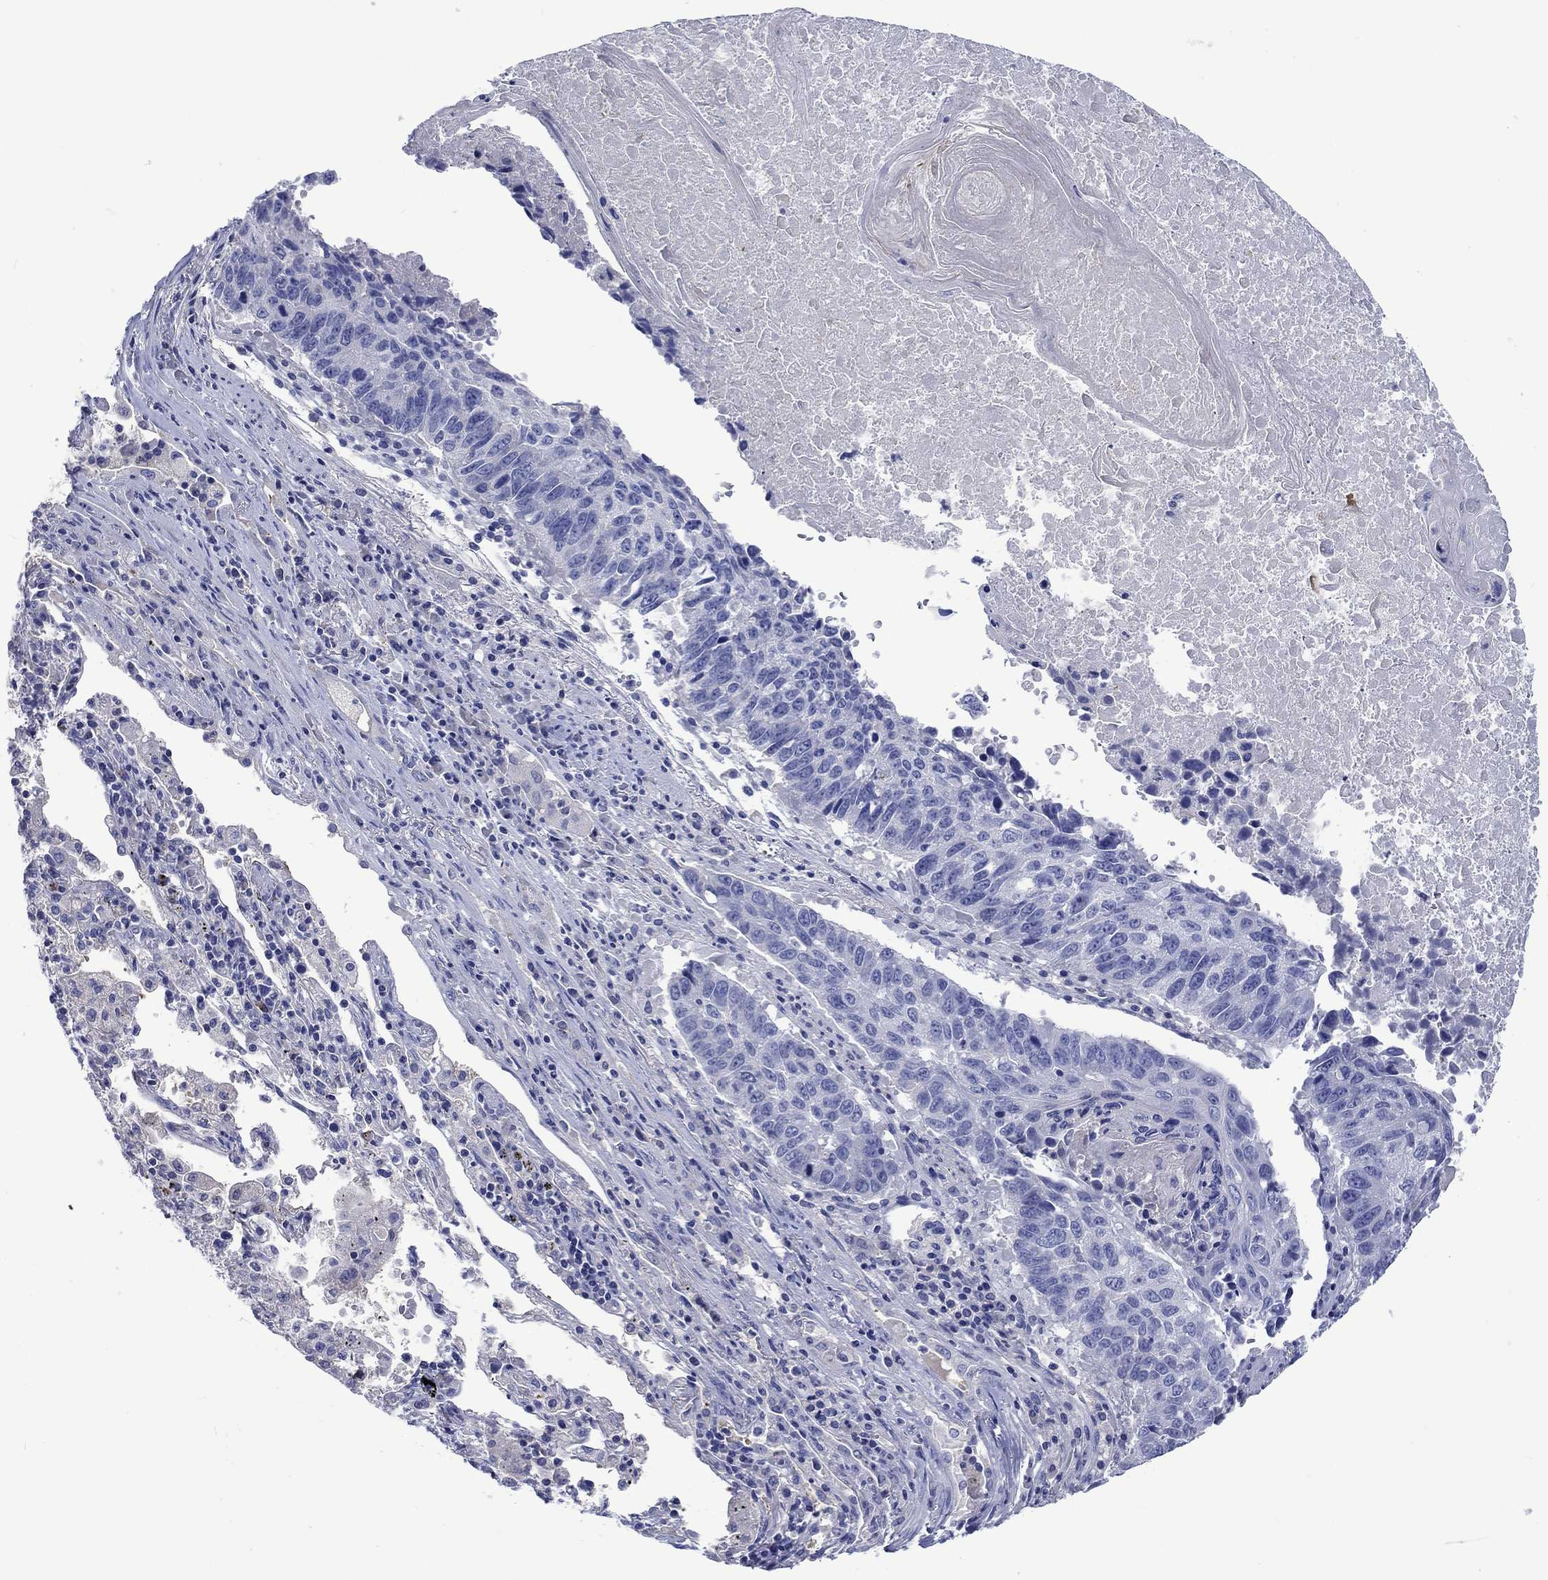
{"staining": {"intensity": "negative", "quantity": "none", "location": "none"}, "tissue": "lung cancer", "cell_type": "Tumor cells", "image_type": "cancer", "snomed": [{"axis": "morphology", "description": "Squamous cell carcinoma, NOS"}, {"axis": "topography", "description": "Lung"}], "caption": "IHC image of neoplastic tissue: human lung cancer stained with DAB displays no significant protein expression in tumor cells.", "gene": "TOMM20L", "patient": {"sex": "male", "age": 73}}